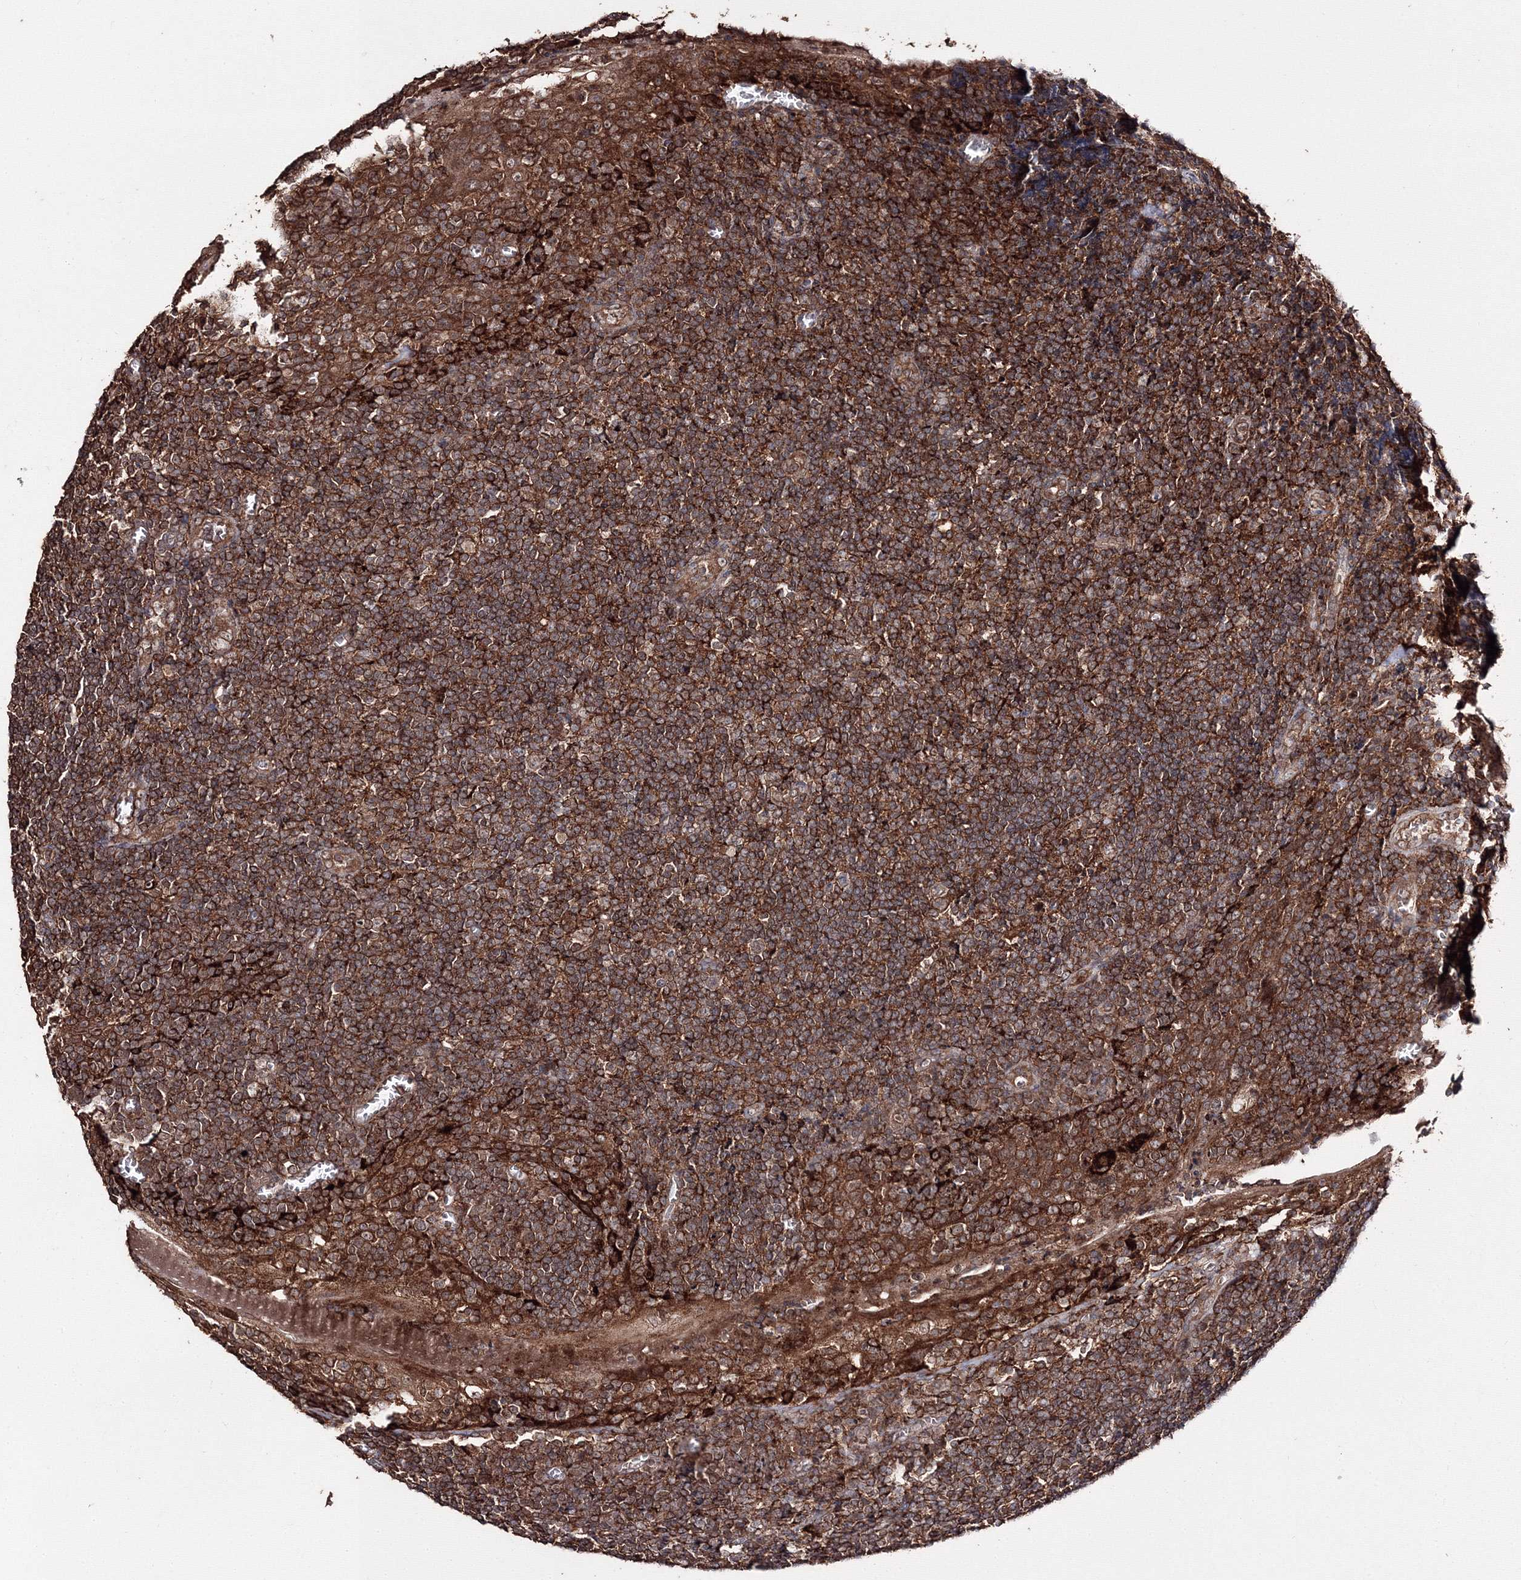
{"staining": {"intensity": "strong", "quantity": ">75%", "location": "cytoplasmic/membranous"}, "tissue": "tonsil", "cell_type": "Germinal center cells", "image_type": "normal", "snomed": [{"axis": "morphology", "description": "Normal tissue, NOS"}, {"axis": "topography", "description": "Tonsil"}], "caption": "This image reveals immunohistochemistry staining of benign tonsil, with high strong cytoplasmic/membranous positivity in approximately >75% of germinal center cells.", "gene": "DDO", "patient": {"sex": "male", "age": 37}}